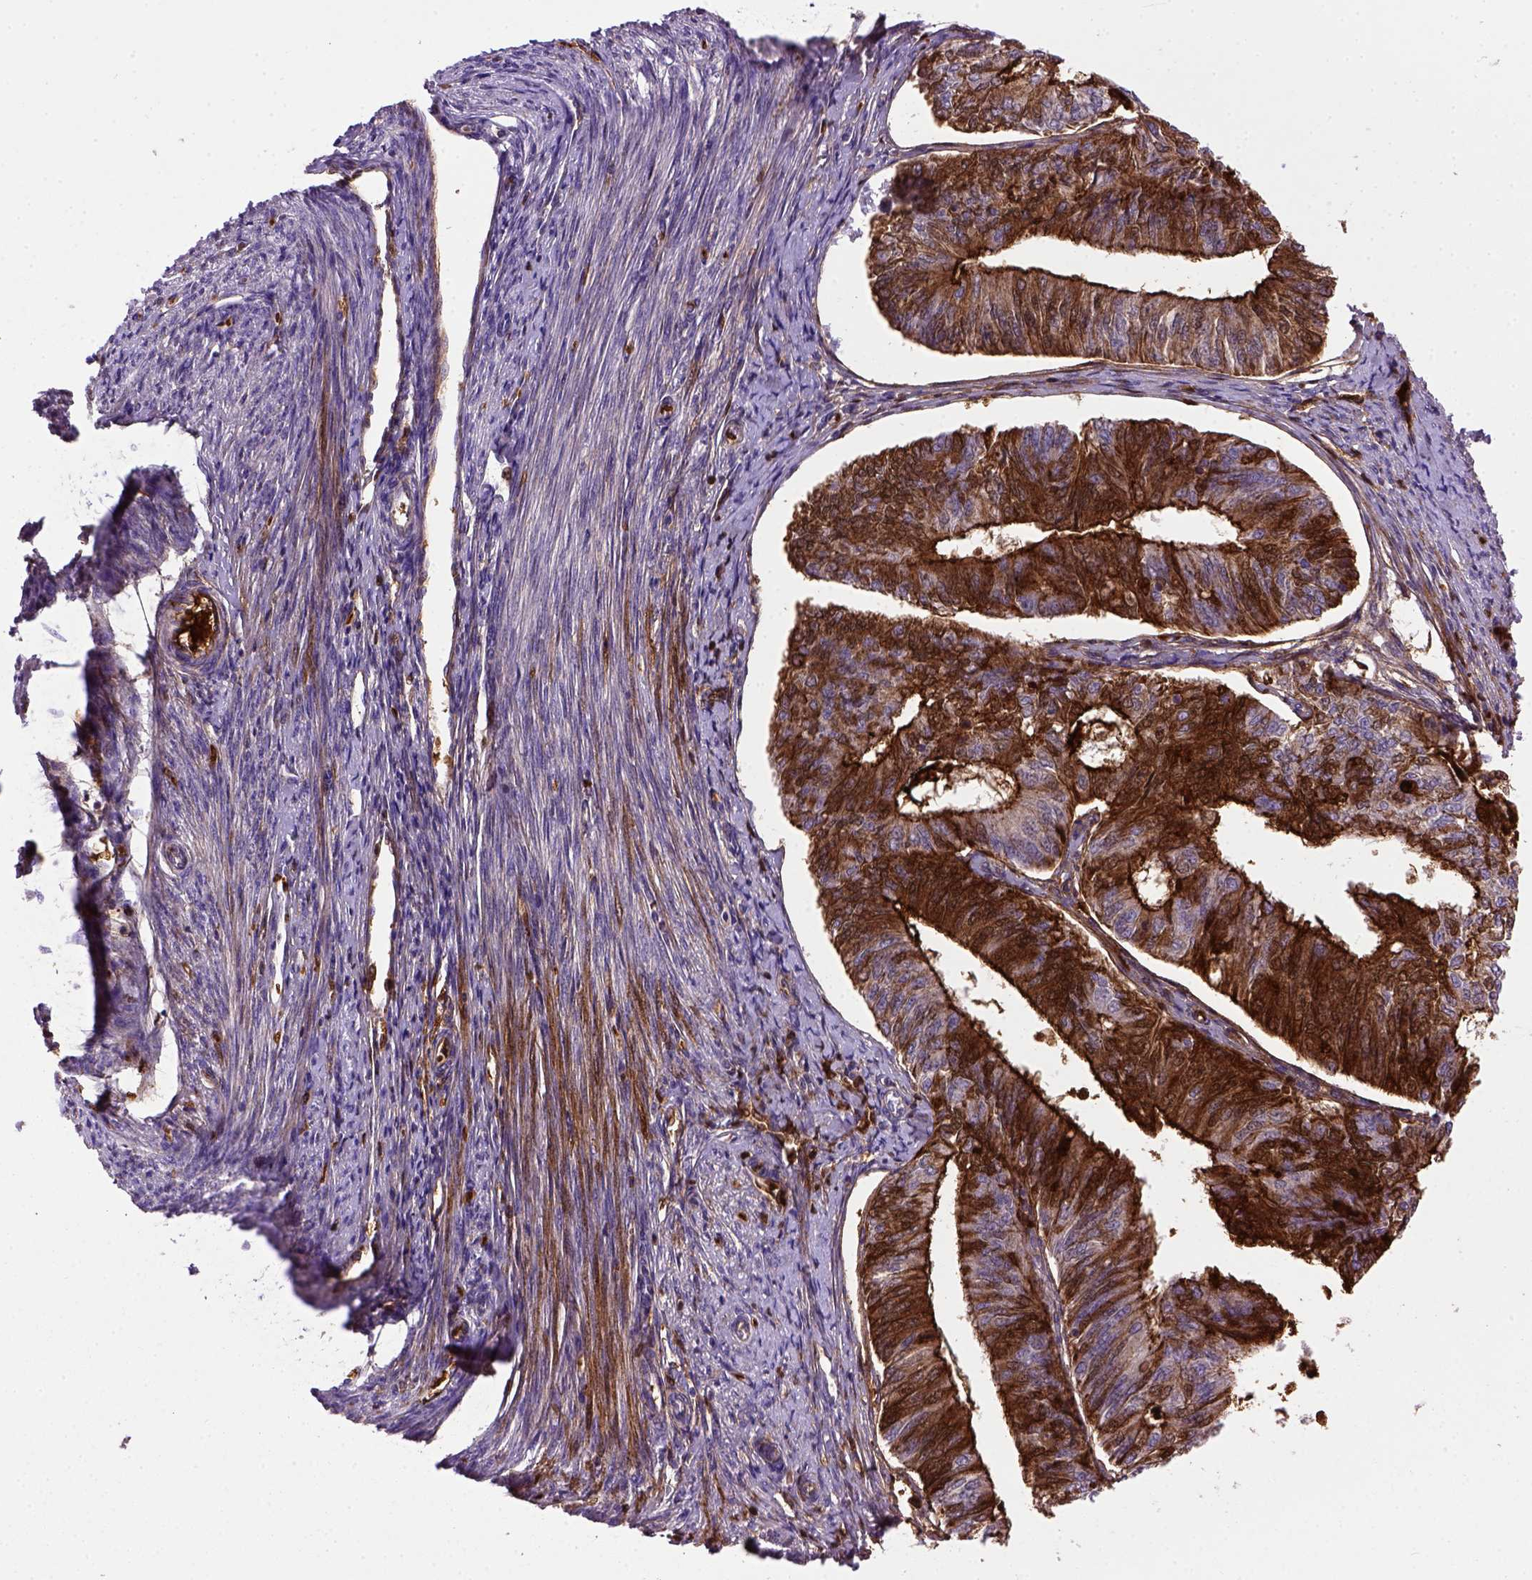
{"staining": {"intensity": "strong", "quantity": ">75%", "location": "cytoplasmic/membranous"}, "tissue": "endometrial cancer", "cell_type": "Tumor cells", "image_type": "cancer", "snomed": [{"axis": "morphology", "description": "Adenocarcinoma, NOS"}, {"axis": "topography", "description": "Endometrium"}], "caption": "DAB immunohistochemical staining of human endometrial adenocarcinoma displays strong cytoplasmic/membranous protein positivity in about >75% of tumor cells.", "gene": "CDH1", "patient": {"sex": "female", "age": 58}}